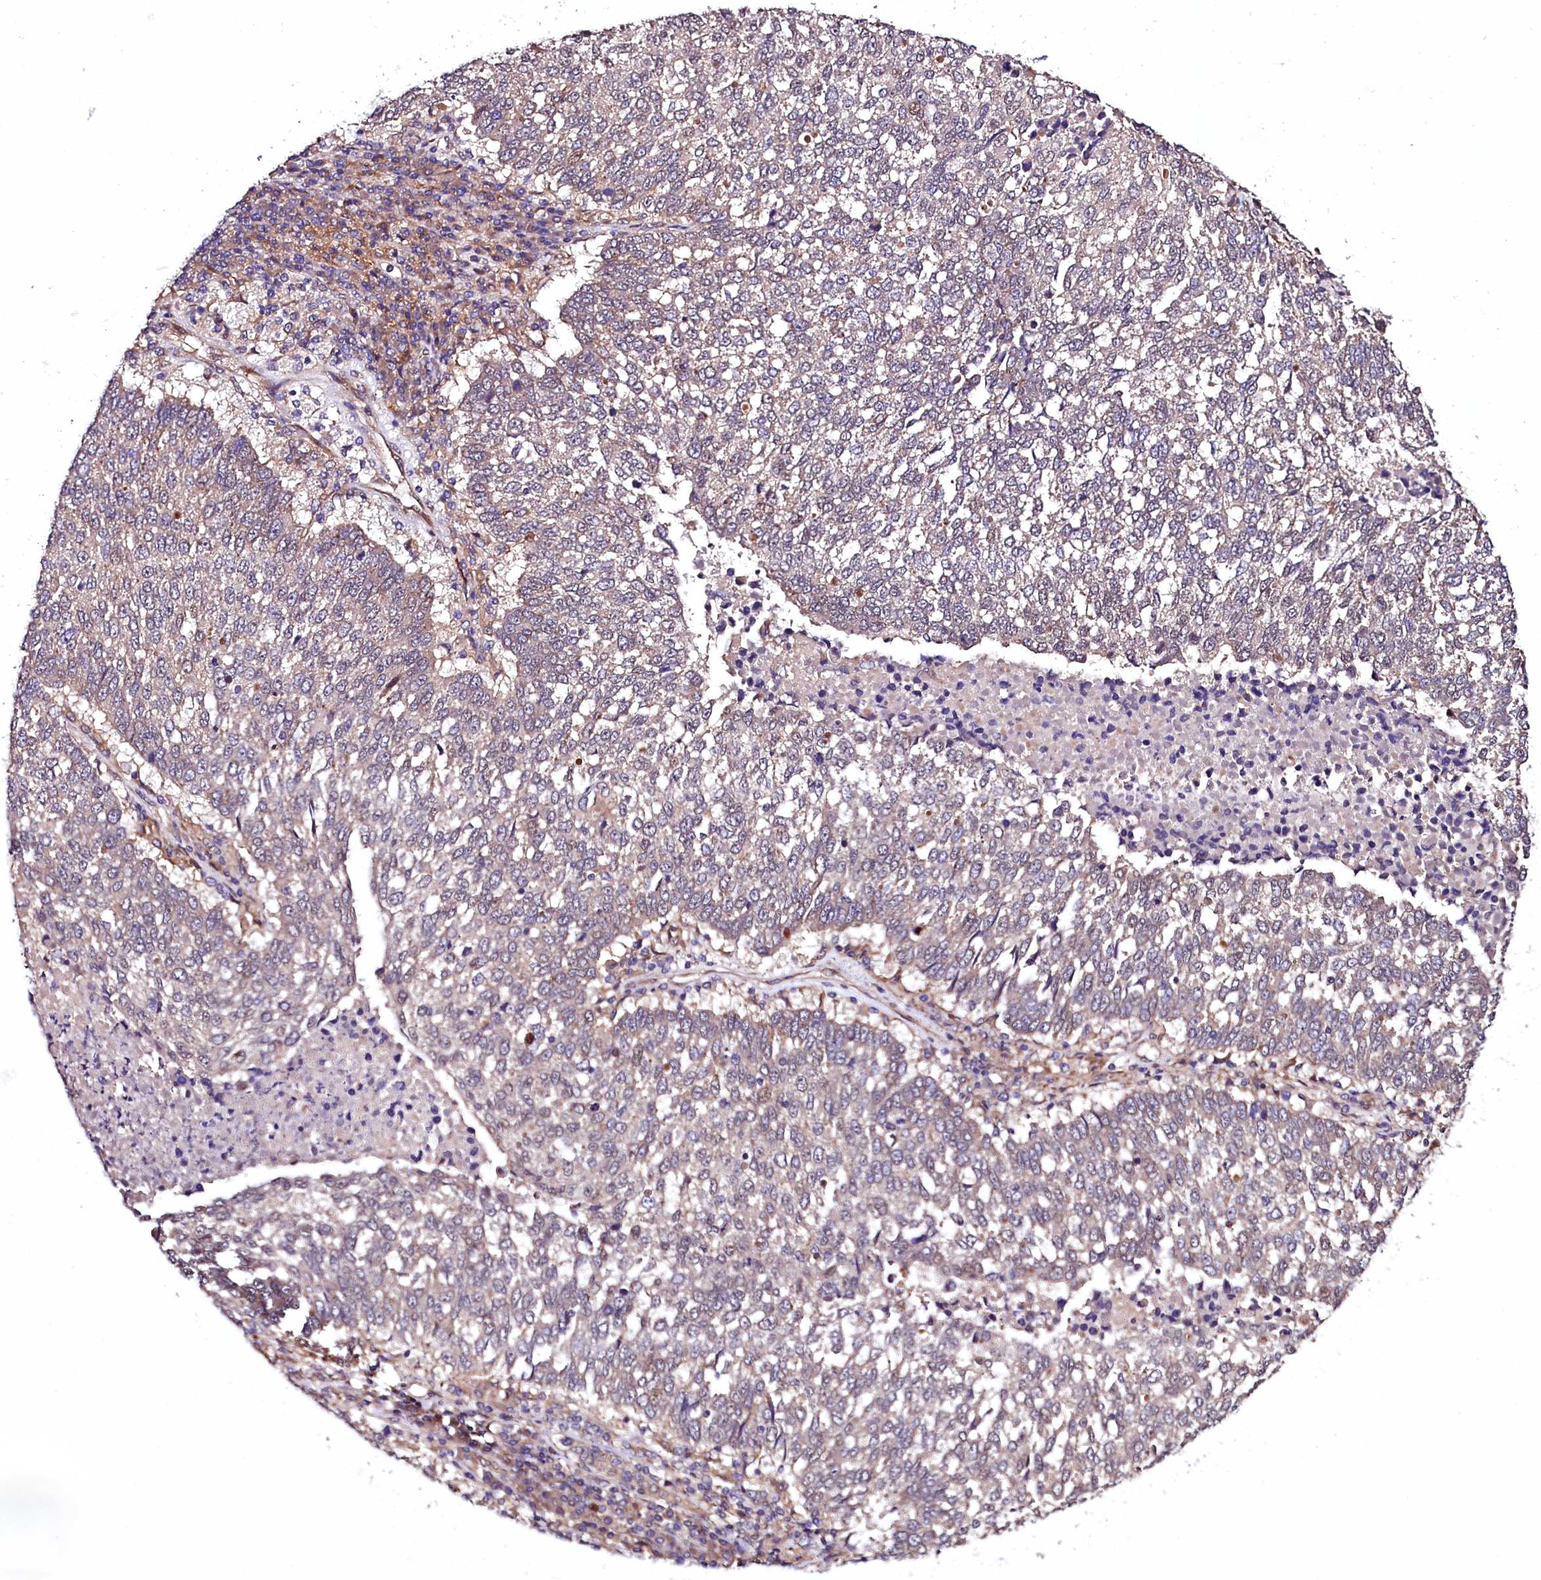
{"staining": {"intensity": "negative", "quantity": "none", "location": "none"}, "tissue": "lung cancer", "cell_type": "Tumor cells", "image_type": "cancer", "snomed": [{"axis": "morphology", "description": "Squamous cell carcinoma, NOS"}, {"axis": "topography", "description": "Lung"}], "caption": "There is no significant staining in tumor cells of lung cancer.", "gene": "VPS35", "patient": {"sex": "male", "age": 73}}